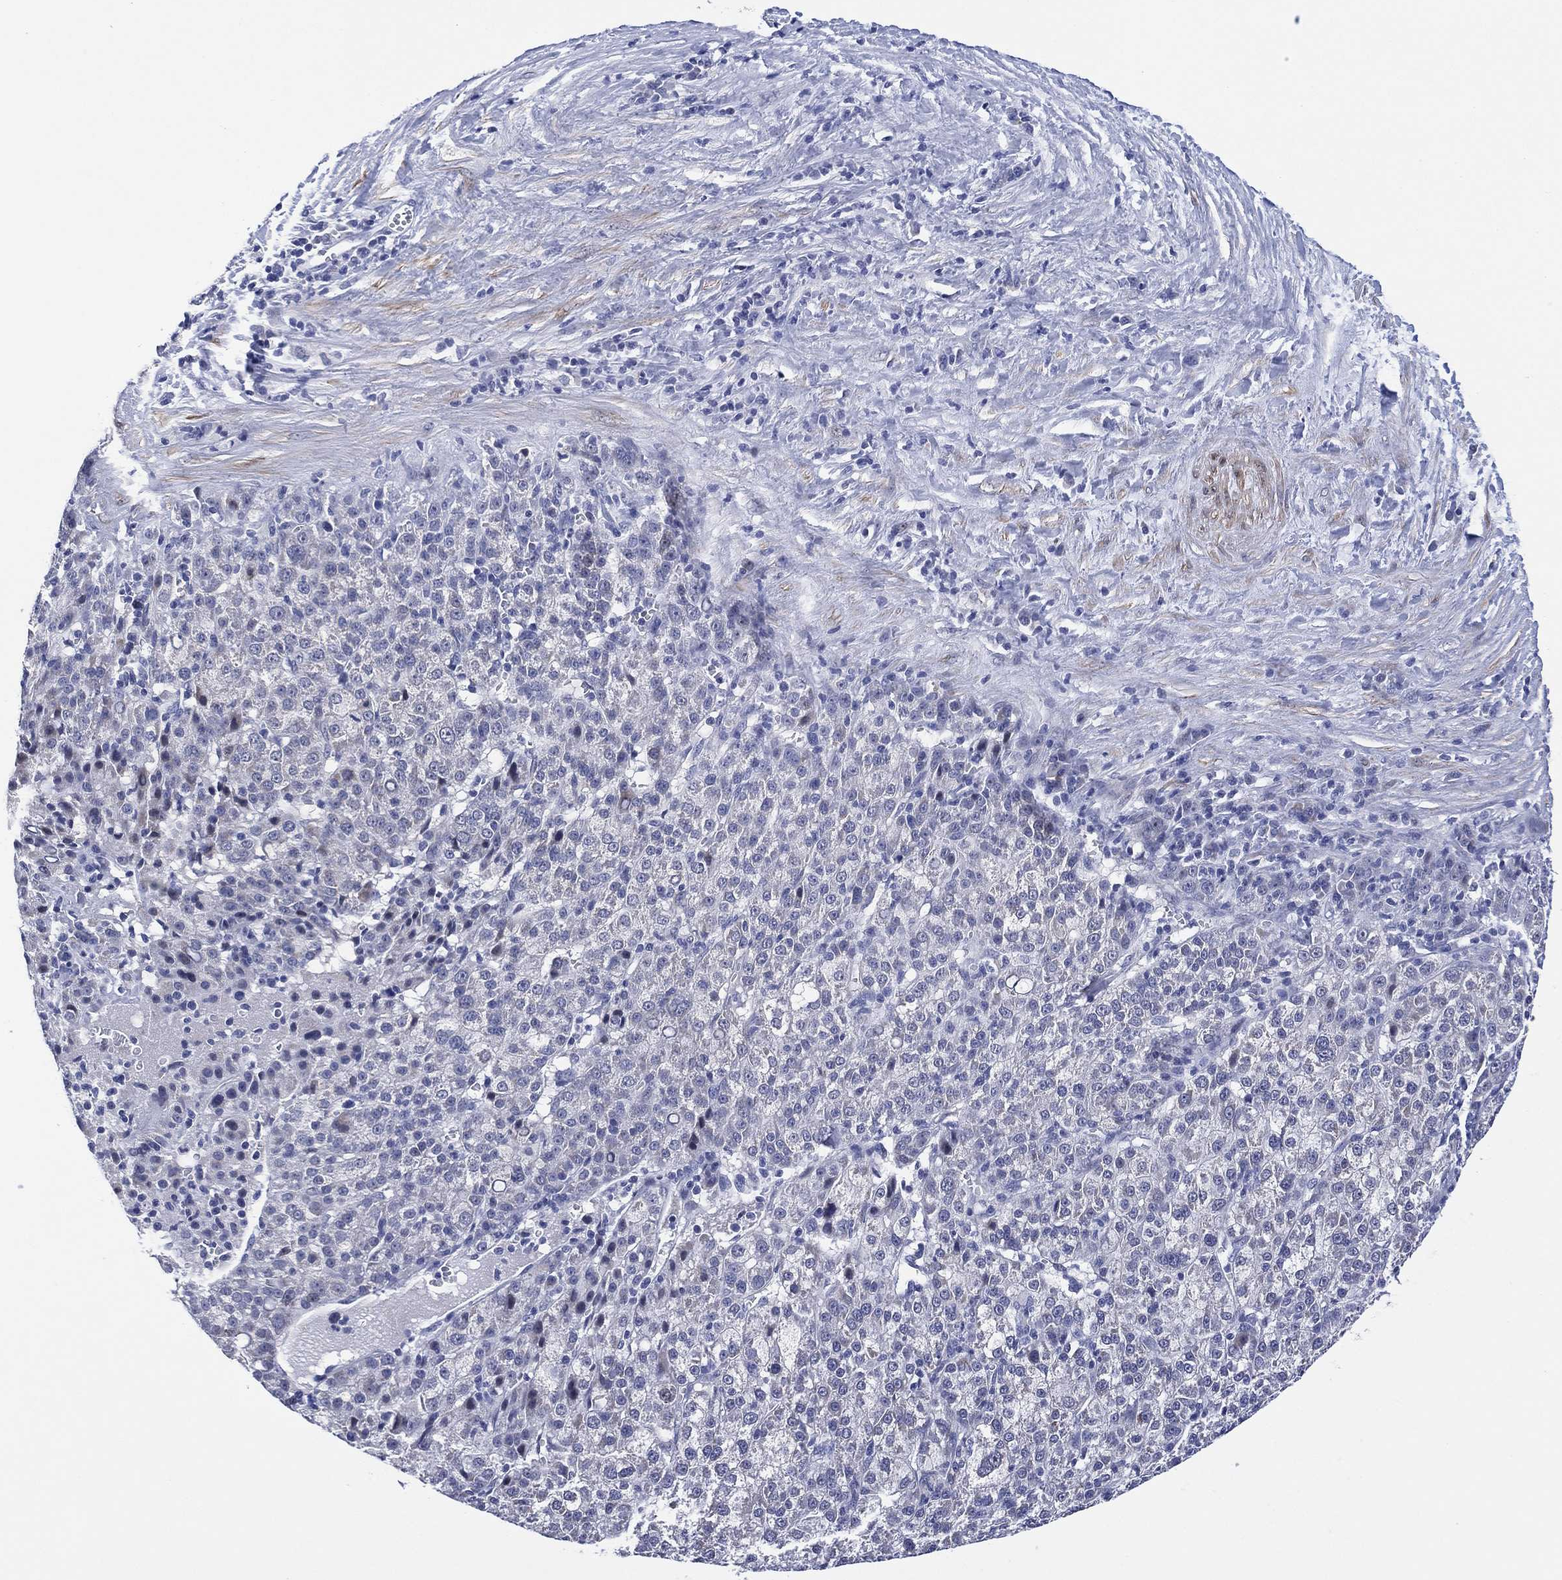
{"staining": {"intensity": "negative", "quantity": "none", "location": "none"}, "tissue": "liver cancer", "cell_type": "Tumor cells", "image_type": "cancer", "snomed": [{"axis": "morphology", "description": "Carcinoma, Hepatocellular, NOS"}, {"axis": "topography", "description": "Liver"}], "caption": "Hepatocellular carcinoma (liver) was stained to show a protein in brown. There is no significant staining in tumor cells.", "gene": "CLIP3", "patient": {"sex": "female", "age": 60}}